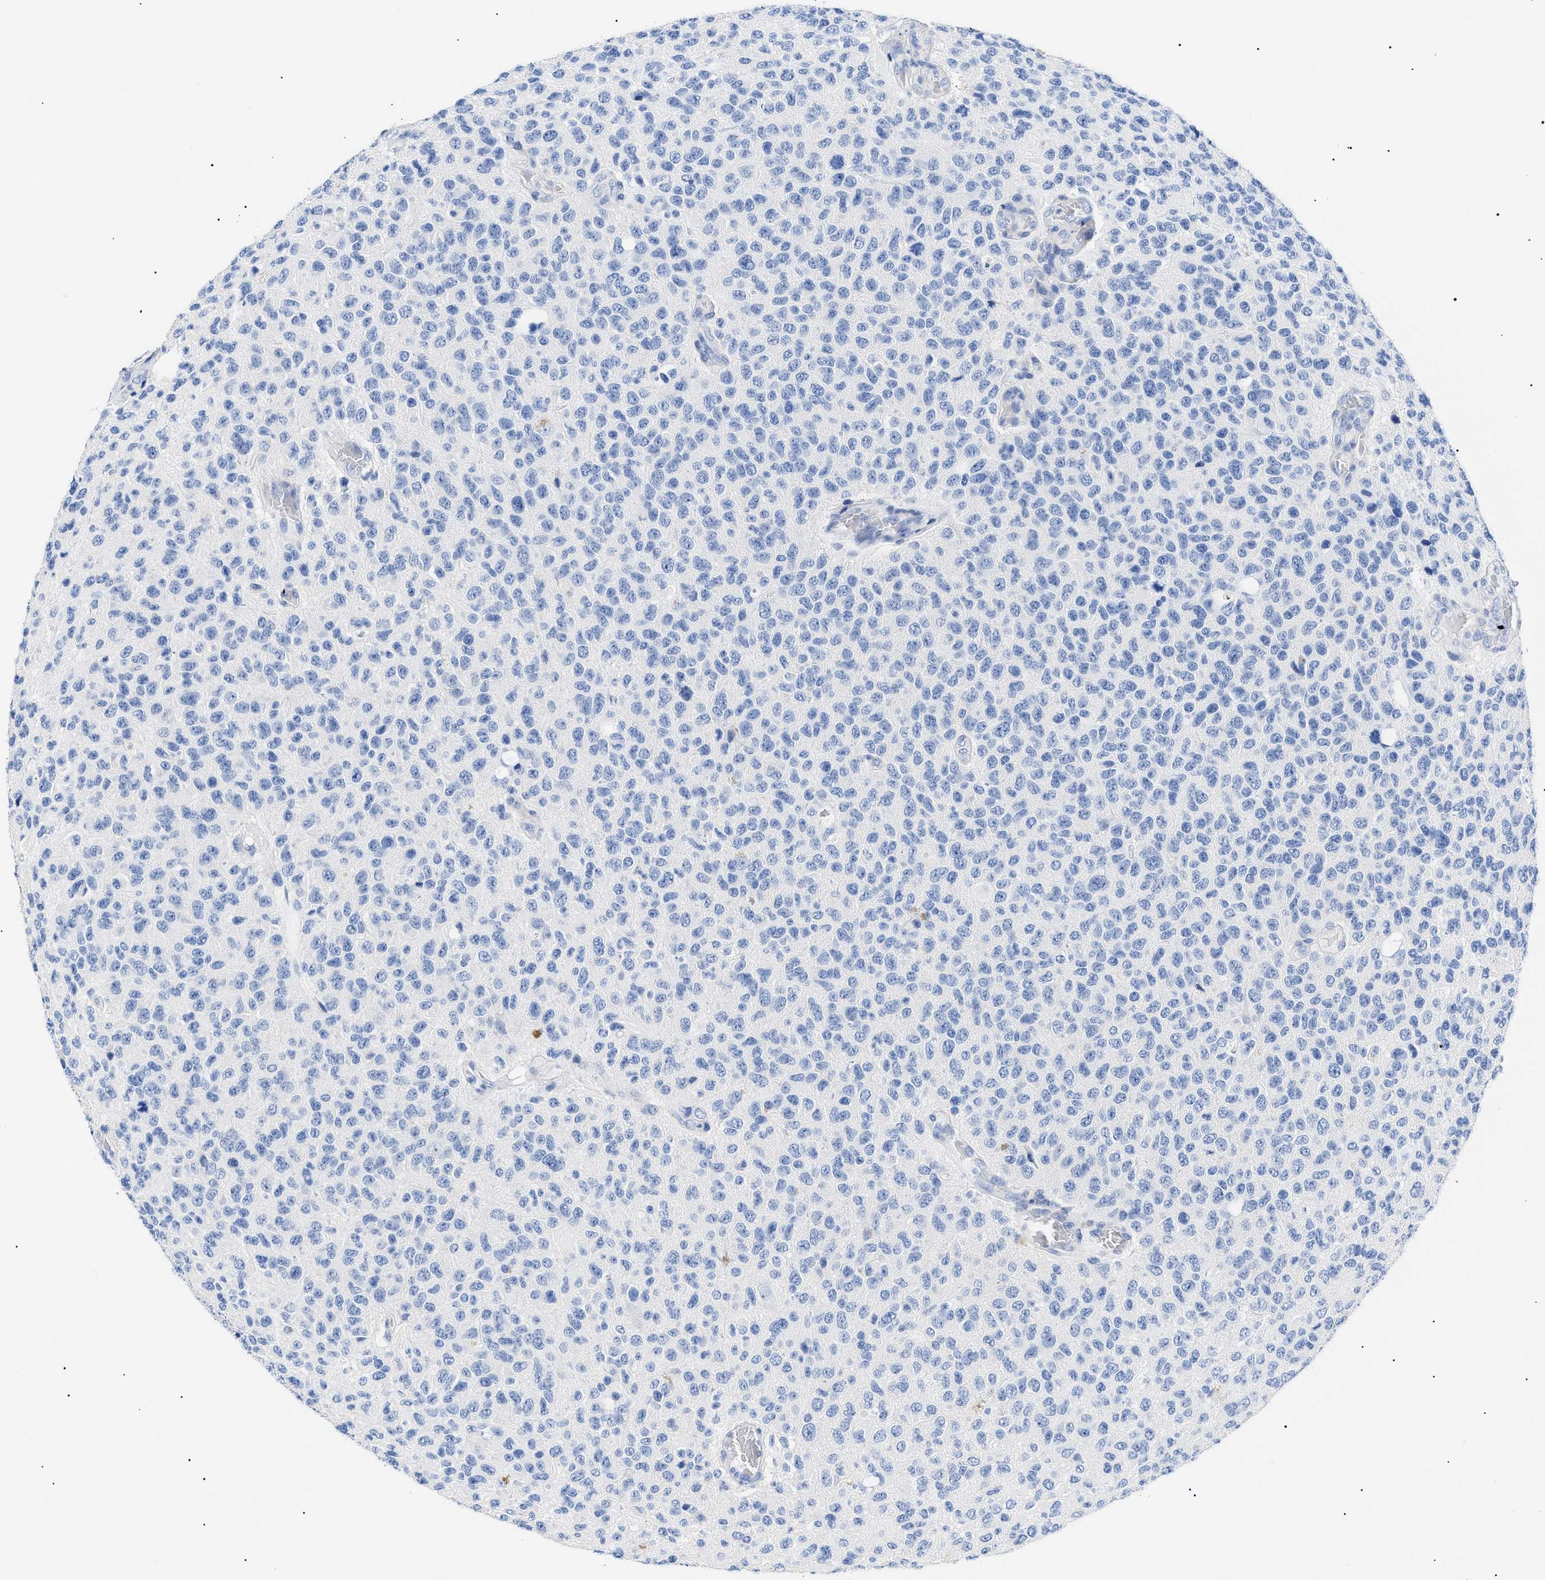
{"staining": {"intensity": "negative", "quantity": "none", "location": "none"}, "tissue": "glioma", "cell_type": "Tumor cells", "image_type": "cancer", "snomed": [{"axis": "morphology", "description": "Glioma, malignant, High grade"}, {"axis": "topography", "description": "pancreas cauda"}], "caption": "This micrograph is of malignant high-grade glioma stained with immunohistochemistry to label a protein in brown with the nuclei are counter-stained blue. There is no positivity in tumor cells. The staining was performed using DAB to visualize the protein expression in brown, while the nuclei were stained in blue with hematoxylin (Magnification: 20x).", "gene": "ACKR1", "patient": {"sex": "male", "age": 60}}